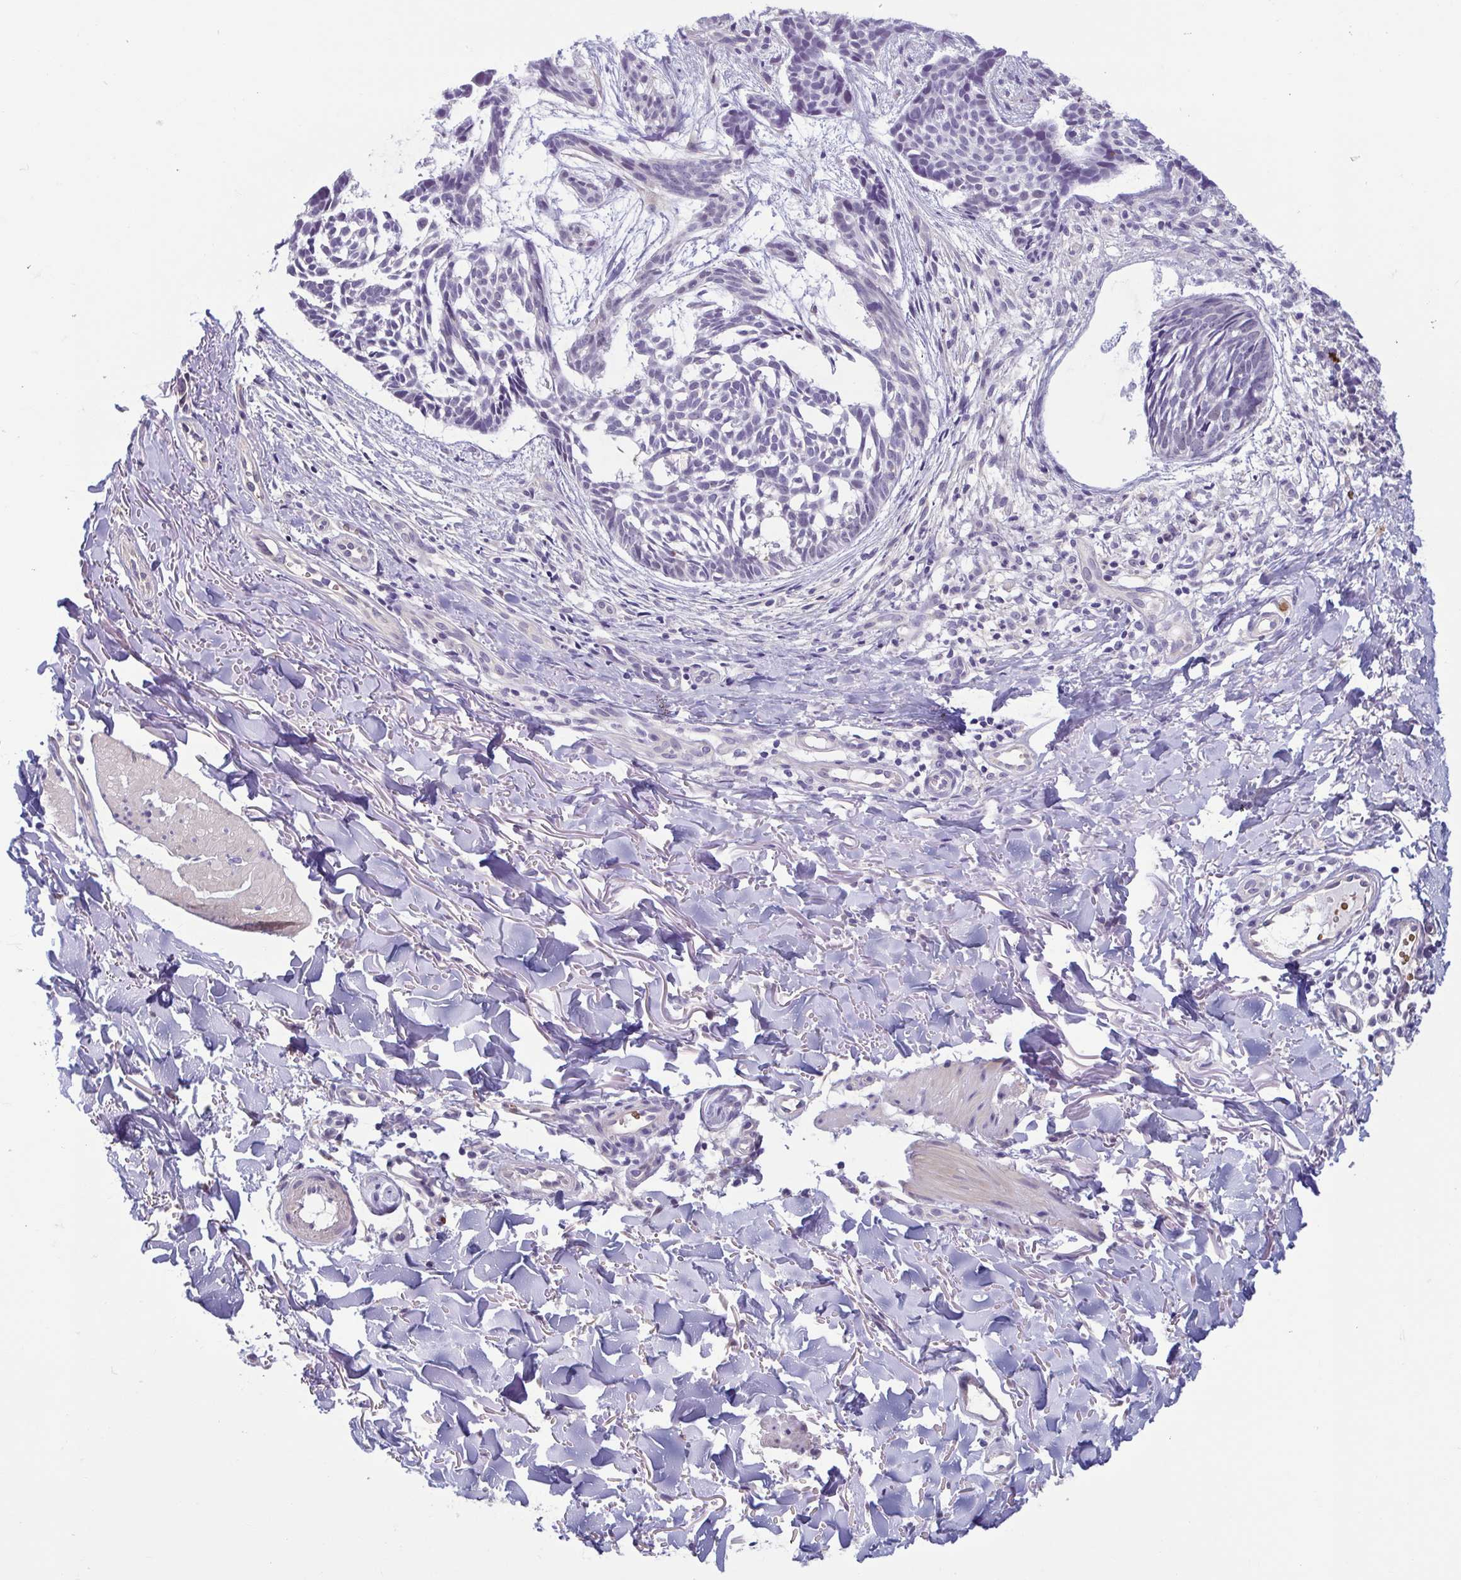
{"staining": {"intensity": "negative", "quantity": "none", "location": "none"}, "tissue": "skin cancer", "cell_type": "Tumor cells", "image_type": "cancer", "snomed": [{"axis": "morphology", "description": "Basal cell carcinoma"}, {"axis": "topography", "description": "Skin"}], "caption": "This histopathology image is of skin cancer stained with IHC to label a protein in brown with the nuclei are counter-stained blue. There is no positivity in tumor cells.", "gene": "MORC4", "patient": {"sex": "male", "age": 78}}